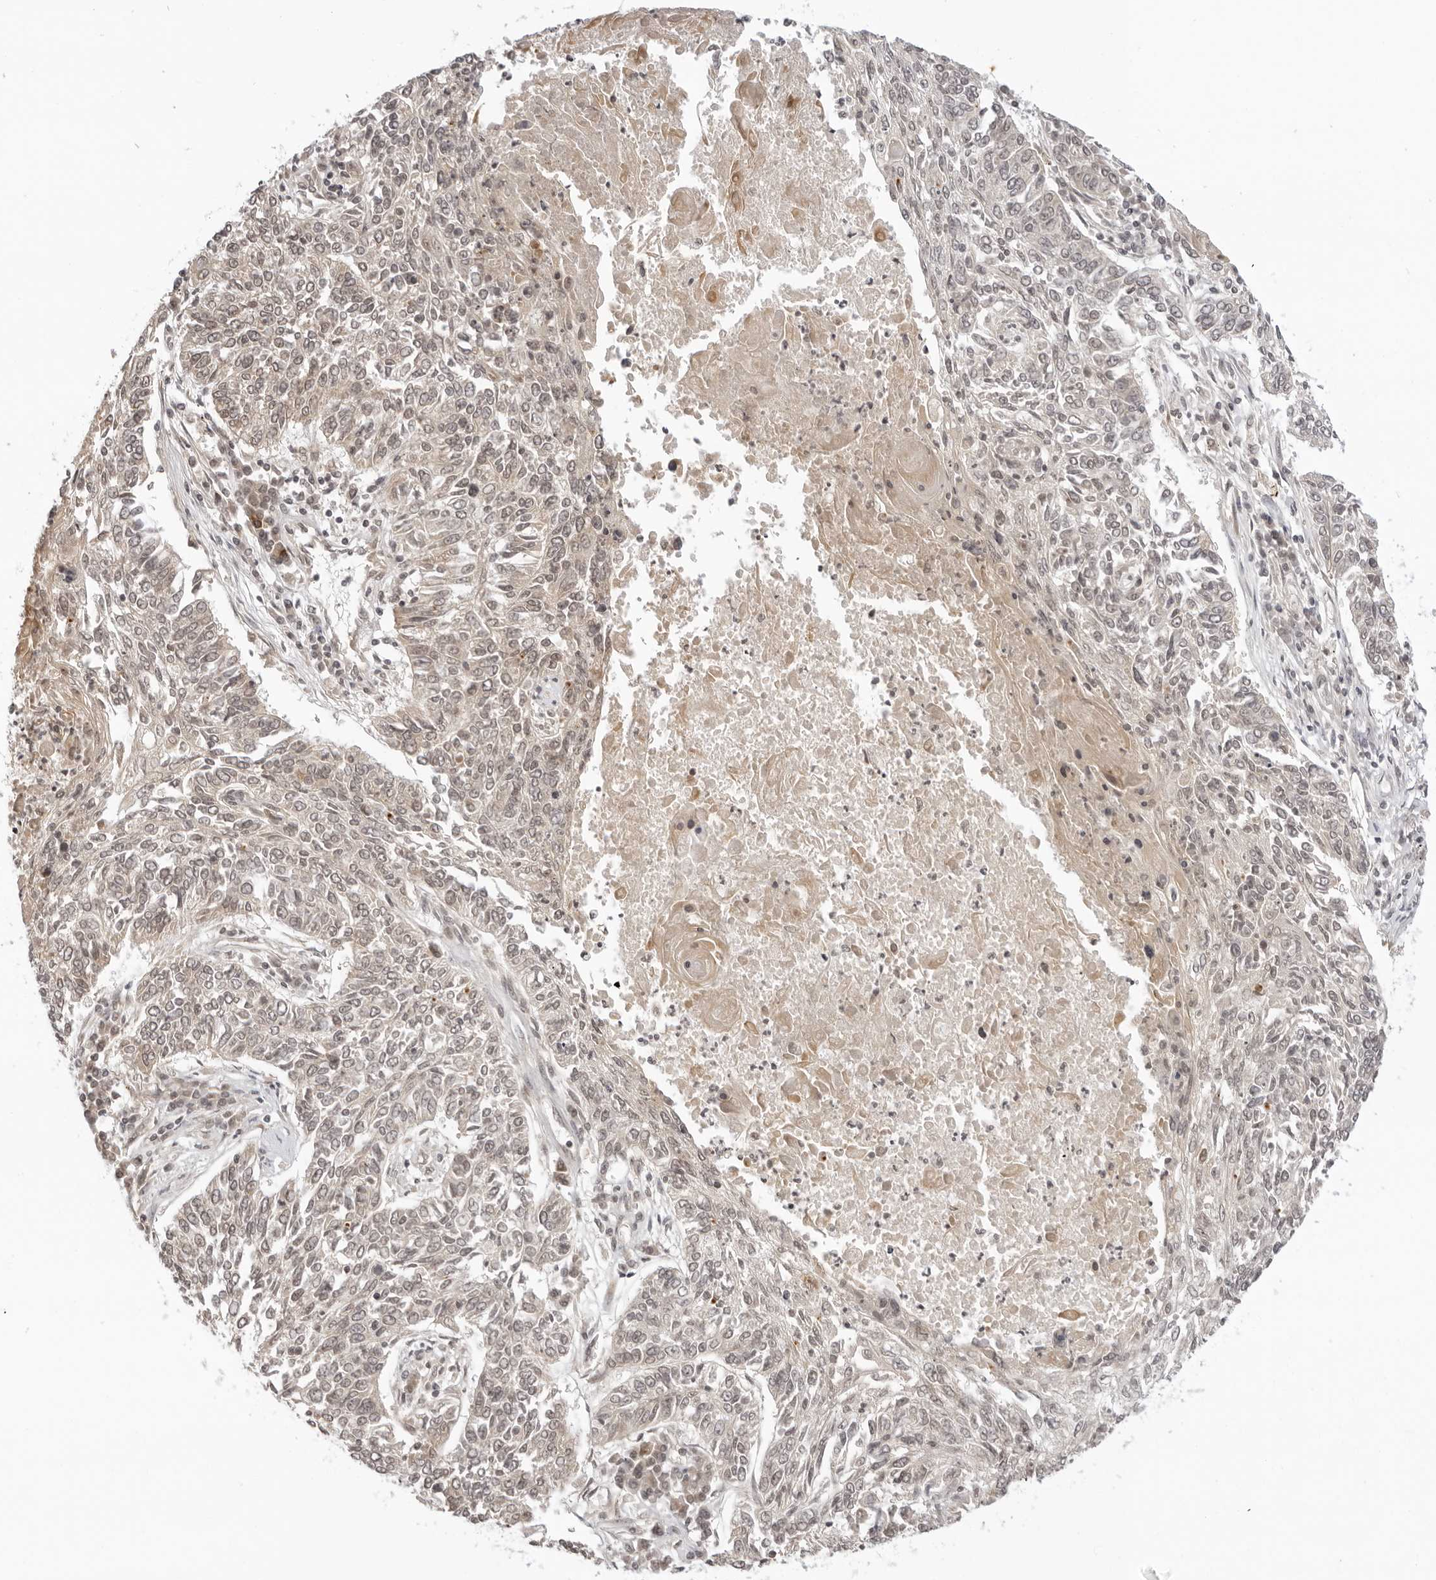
{"staining": {"intensity": "weak", "quantity": "<25%", "location": "nuclear"}, "tissue": "lung cancer", "cell_type": "Tumor cells", "image_type": "cancer", "snomed": [{"axis": "morphology", "description": "Normal tissue, NOS"}, {"axis": "morphology", "description": "Squamous cell carcinoma, NOS"}, {"axis": "topography", "description": "Cartilage tissue"}, {"axis": "topography", "description": "Bronchus"}, {"axis": "topography", "description": "Lung"}], "caption": "A high-resolution image shows immunohistochemistry (IHC) staining of squamous cell carcinoma (lung), which demonstrates no significant positivity in tumor cells.", "gene": "PRRC2C", "patient": {"sex": "female", "age": 49}}